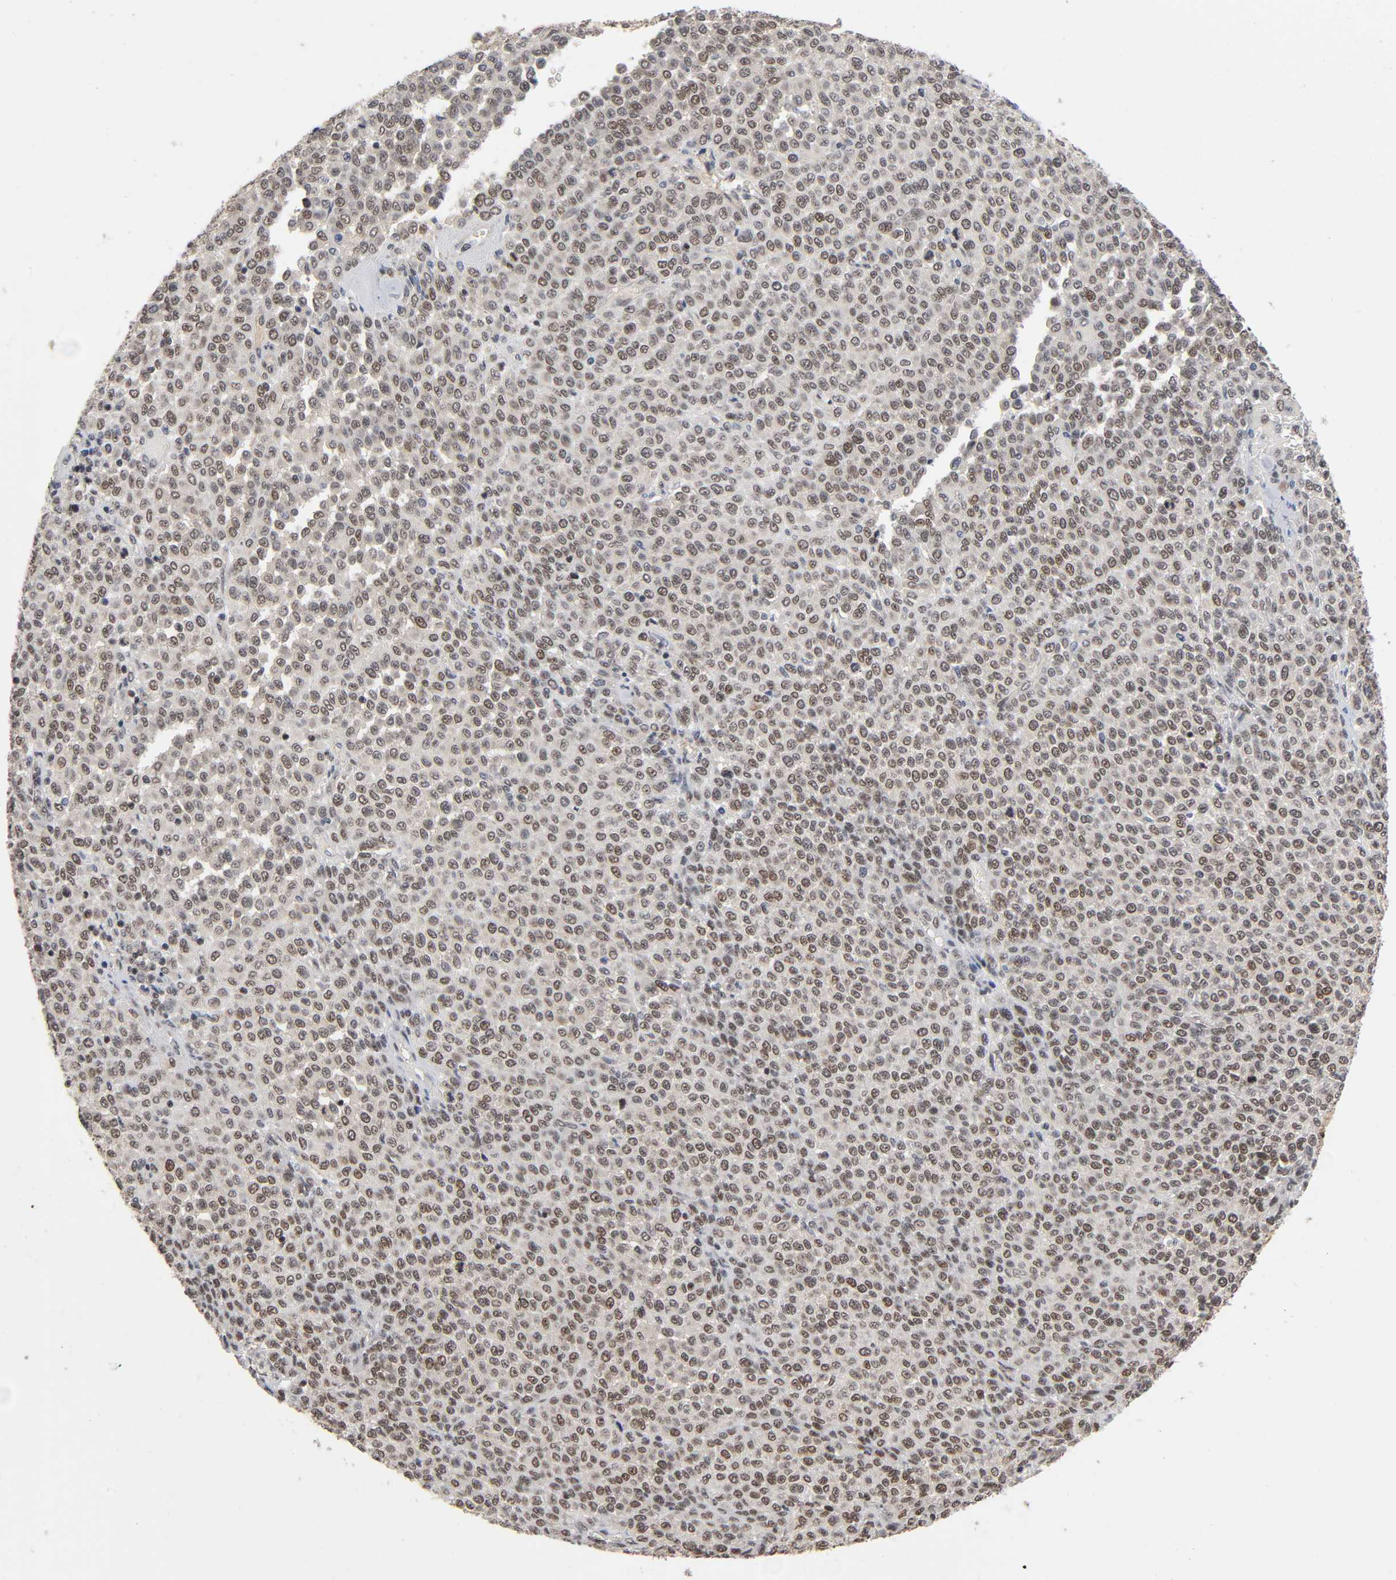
{"staining": {"intensity": "moderate", "quantity": "25%-75%", "location": "cytoplasmic/membranous,nuclear"}, "tissue": "melanoma", "cell_type": "Tumor cells", "image_type": "cancer", "snomed": [{"axis": "morphology", "description": "Malignant melanoma, Metastatic site"}, {"axis": "topography", "description": "Pancreas"}], "caption": "The immunohistochemical stain labels moderate cytoplasmic/membranous and nuclear staining in tumor cells of malignant melanoma (metastatic site) tissue.", "gene": "ZNF384", "patient": {"sex": "female", "age": 30}}